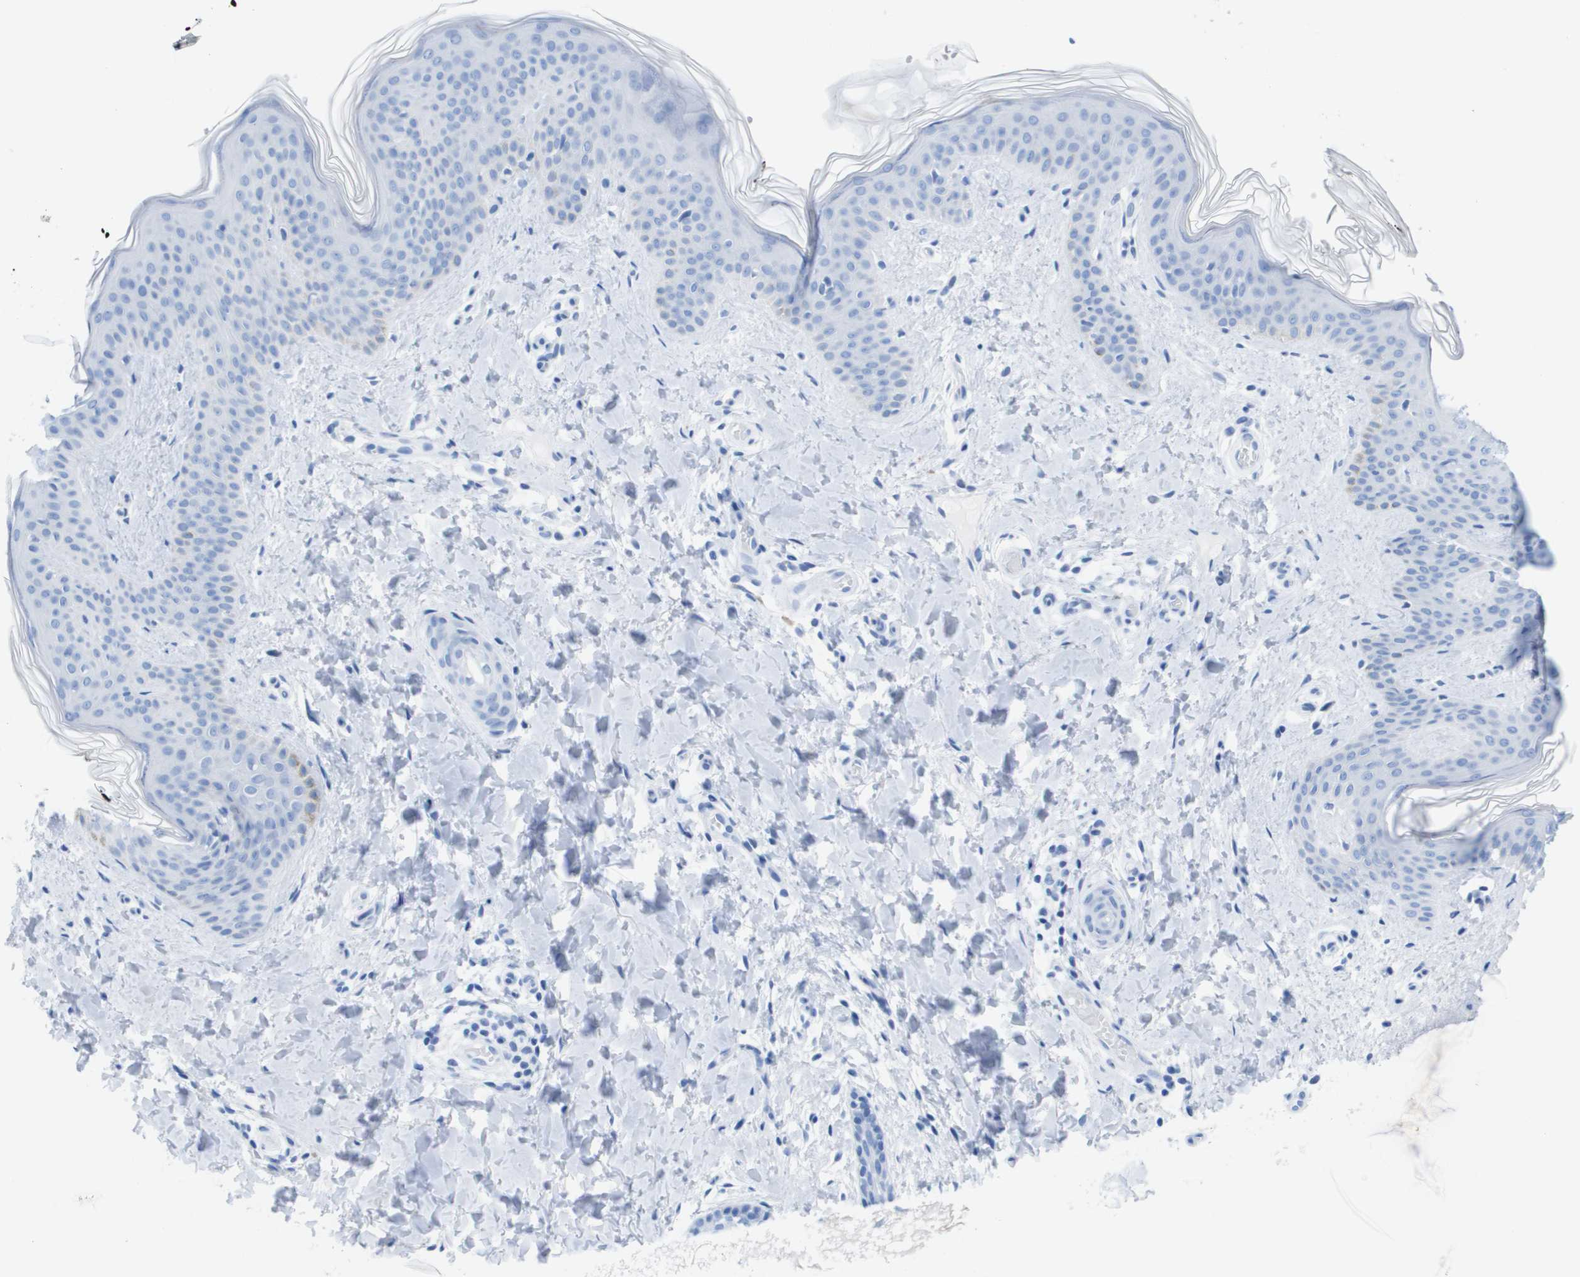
{"staining": {"intensity": "negative", "quantity": "none", "location": "none"}, "tissue": "skin", "cell_type": "Fibroblasts", "image_type": "normal", "snomed": [{"axis": "morphology", "description": "Normal tissue, NOS"}, {"axis": "topography", "description": "Skin"}], "caption": "Immunohistochemistry micrograph of benign skin: skin stained with DAB exhibits no significant protein expression in fibroblasts.", "gene": "KCNA3", "patient": {"sex": "female", "age": 17}}